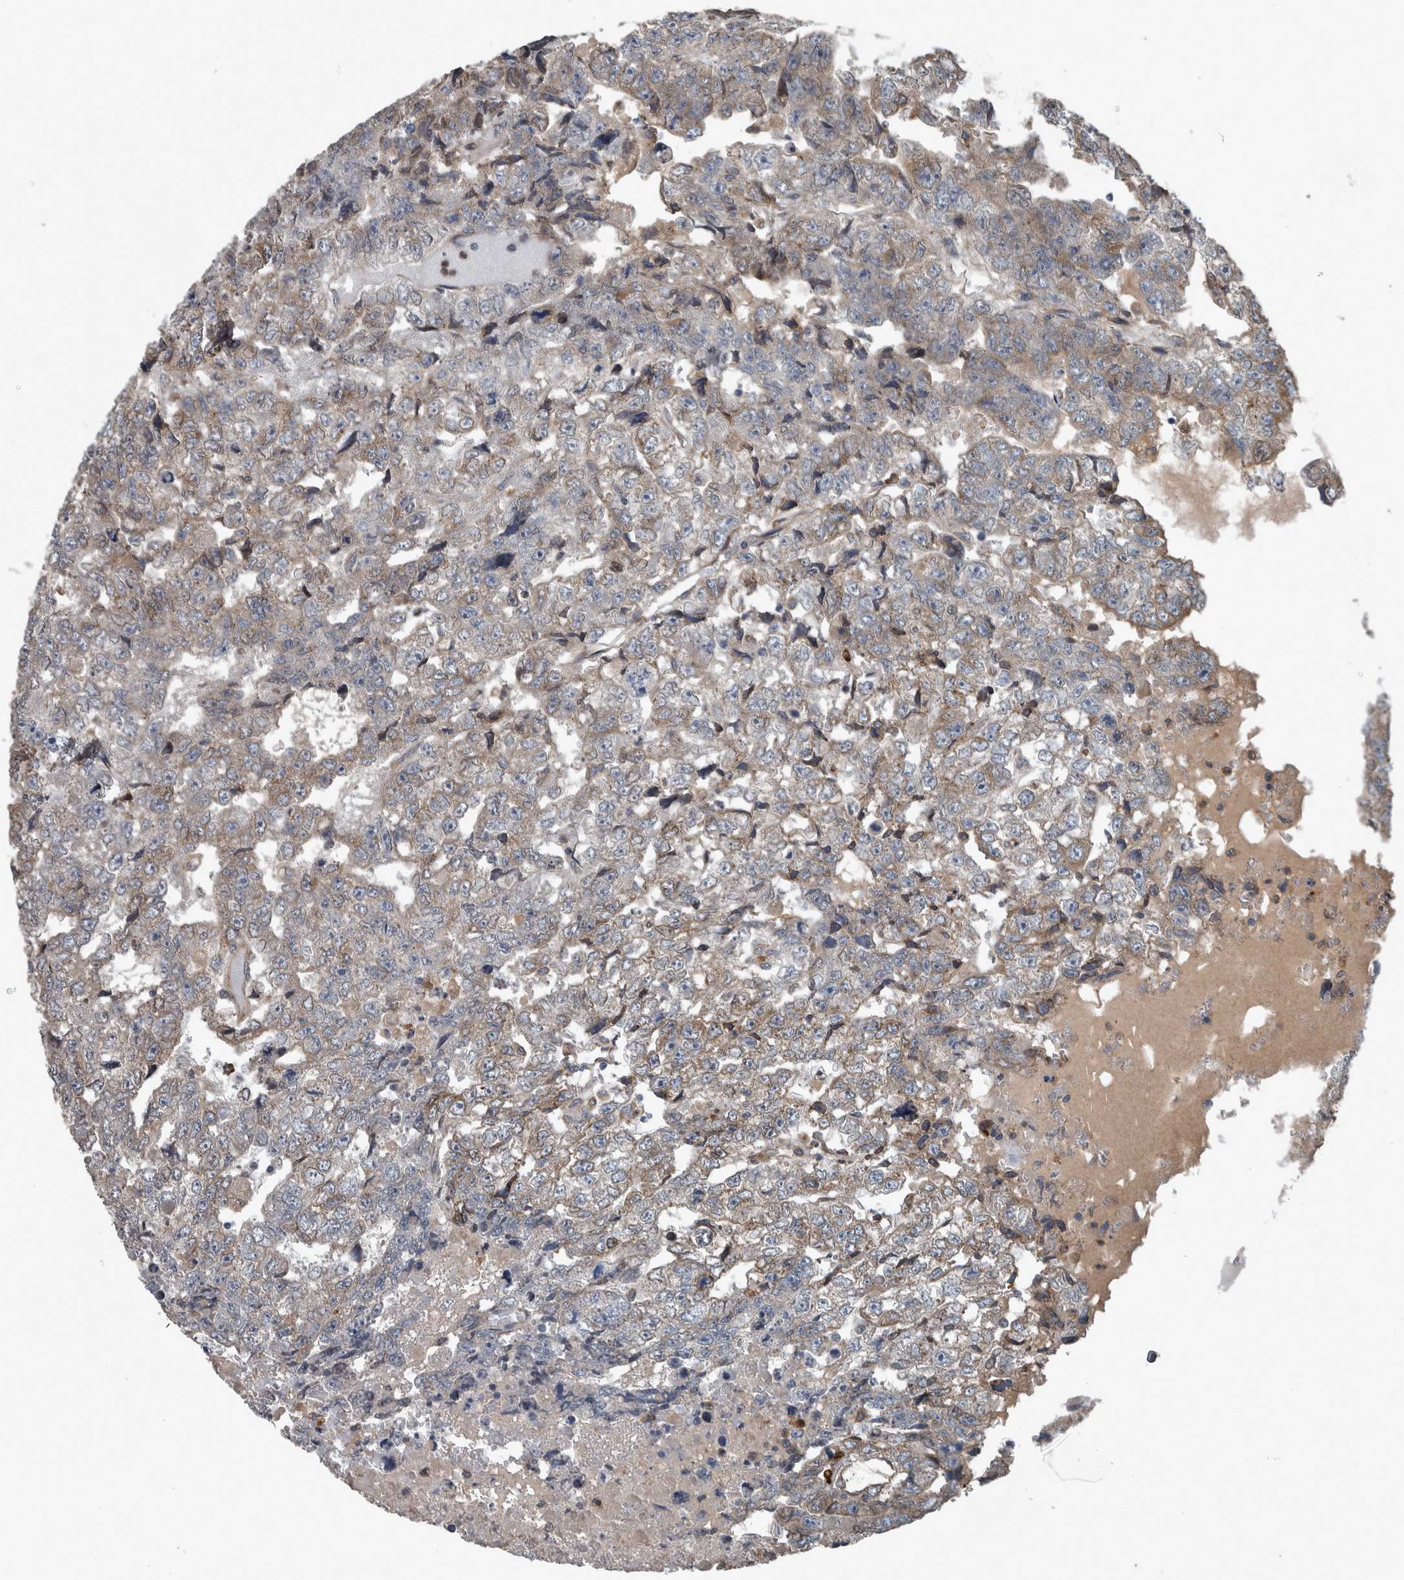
{"staining": {"intensity": "weak", "quantity": "25%-75%", "location": "cytoplasmic/membranous"}, "tissue": "testis cancer", "cell_type": "Tumor cells", "image_type": "cancer", "snomed": [{"axis": "morphology", "description": "Carcinoma, Embryonal, NOS"}, {"axis": "topography", "description": "Testis"}], "caption": "Brown immunohistochemical staining in human testis embryonal carcinoma exhibits weak cytoplasmic/membranous positivity in about 25%-75% of tumor cells. The protein is stained brown, and the nuclei are stained in blue (DAB (3,3'-diaminobenzidine) IHC with brightfield microscopy, high magnification).", "gene": "EXOC8", "patient": {"sex": "male", "age": 36}}